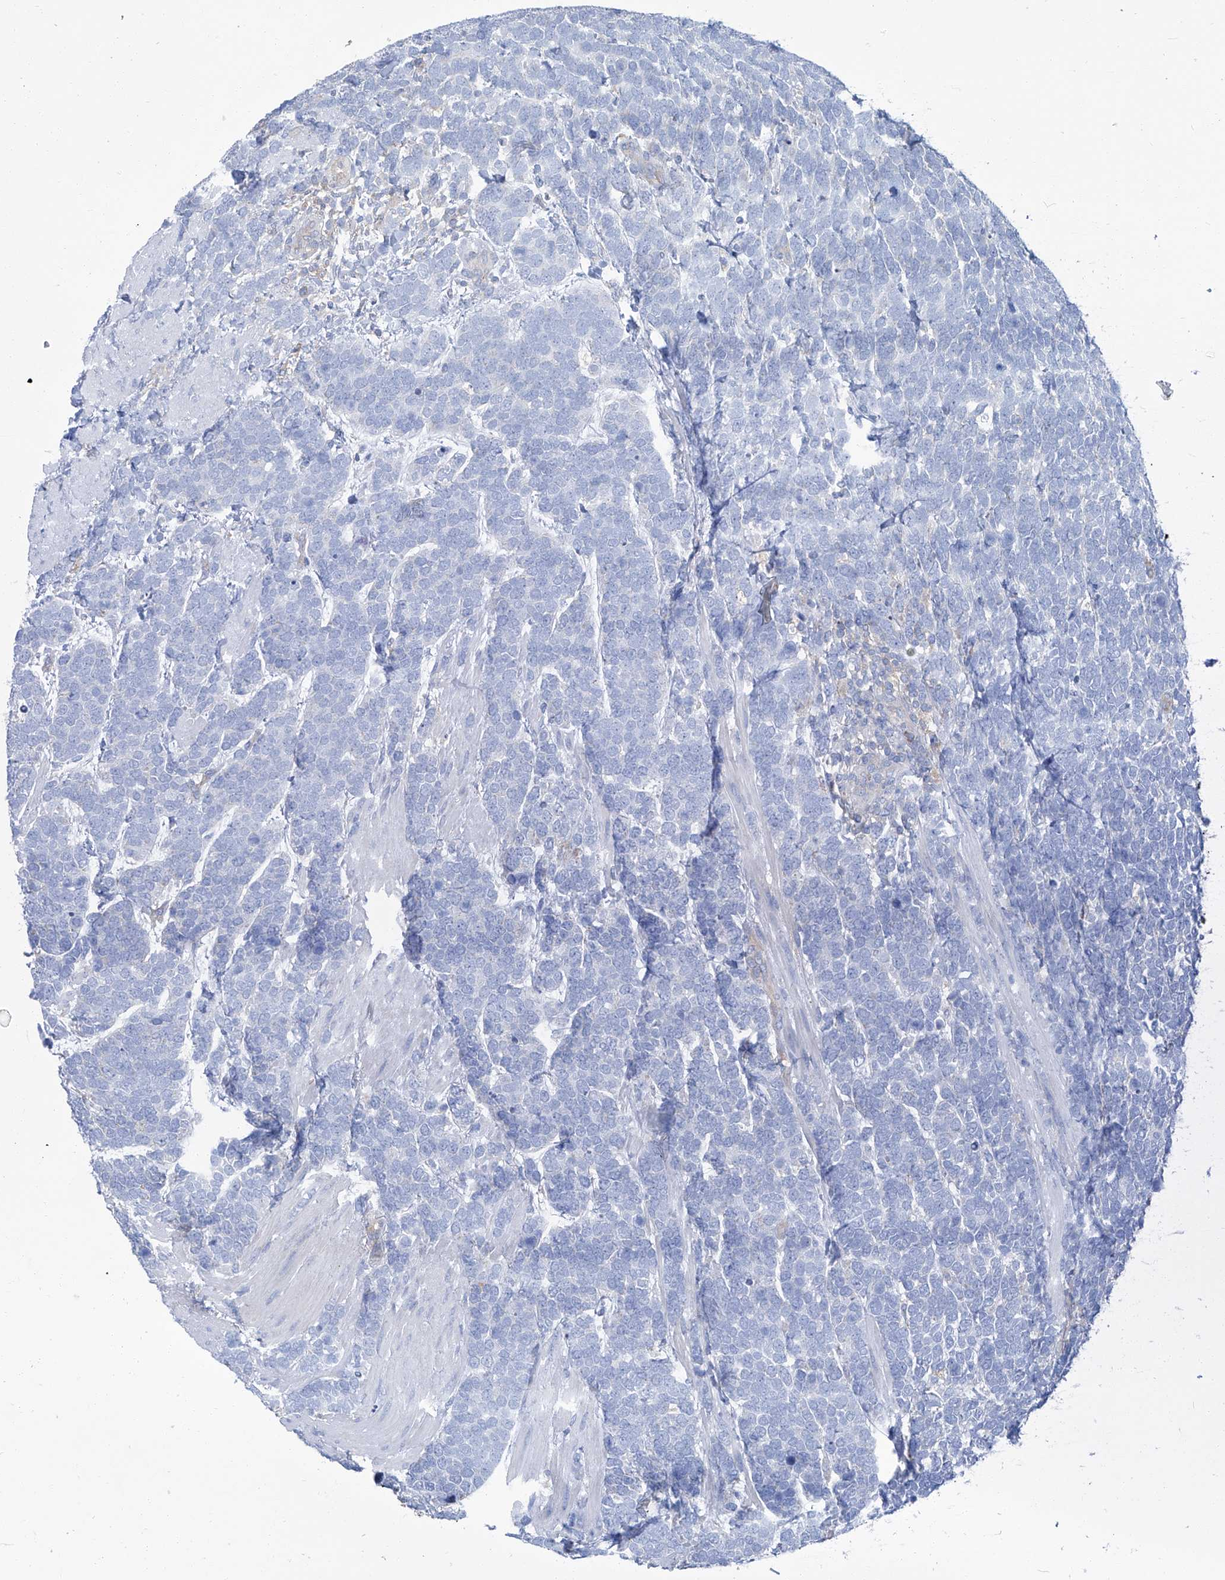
{"staining": {"intensity": "negative", "quantity": "none", "location": "none"}, "tissue": "urothelial cancer", "cell_type": "Tumor cells", "image_type": "cancer", "snomed": [{"axis": "morphology", "description": "Urothelial carcinoma, High grade"}, {"axis": "topography", "description": "Urinary bladder"}], "caption": "Immunohistochemical staining of human high-grade urothelial carcinoma displays no significant positivity in tumor cells. (DAB immunohistochemistry (IHC), high magnification).", "gene": "PFKL", "patient": {"sex": "female", "age": 82}}